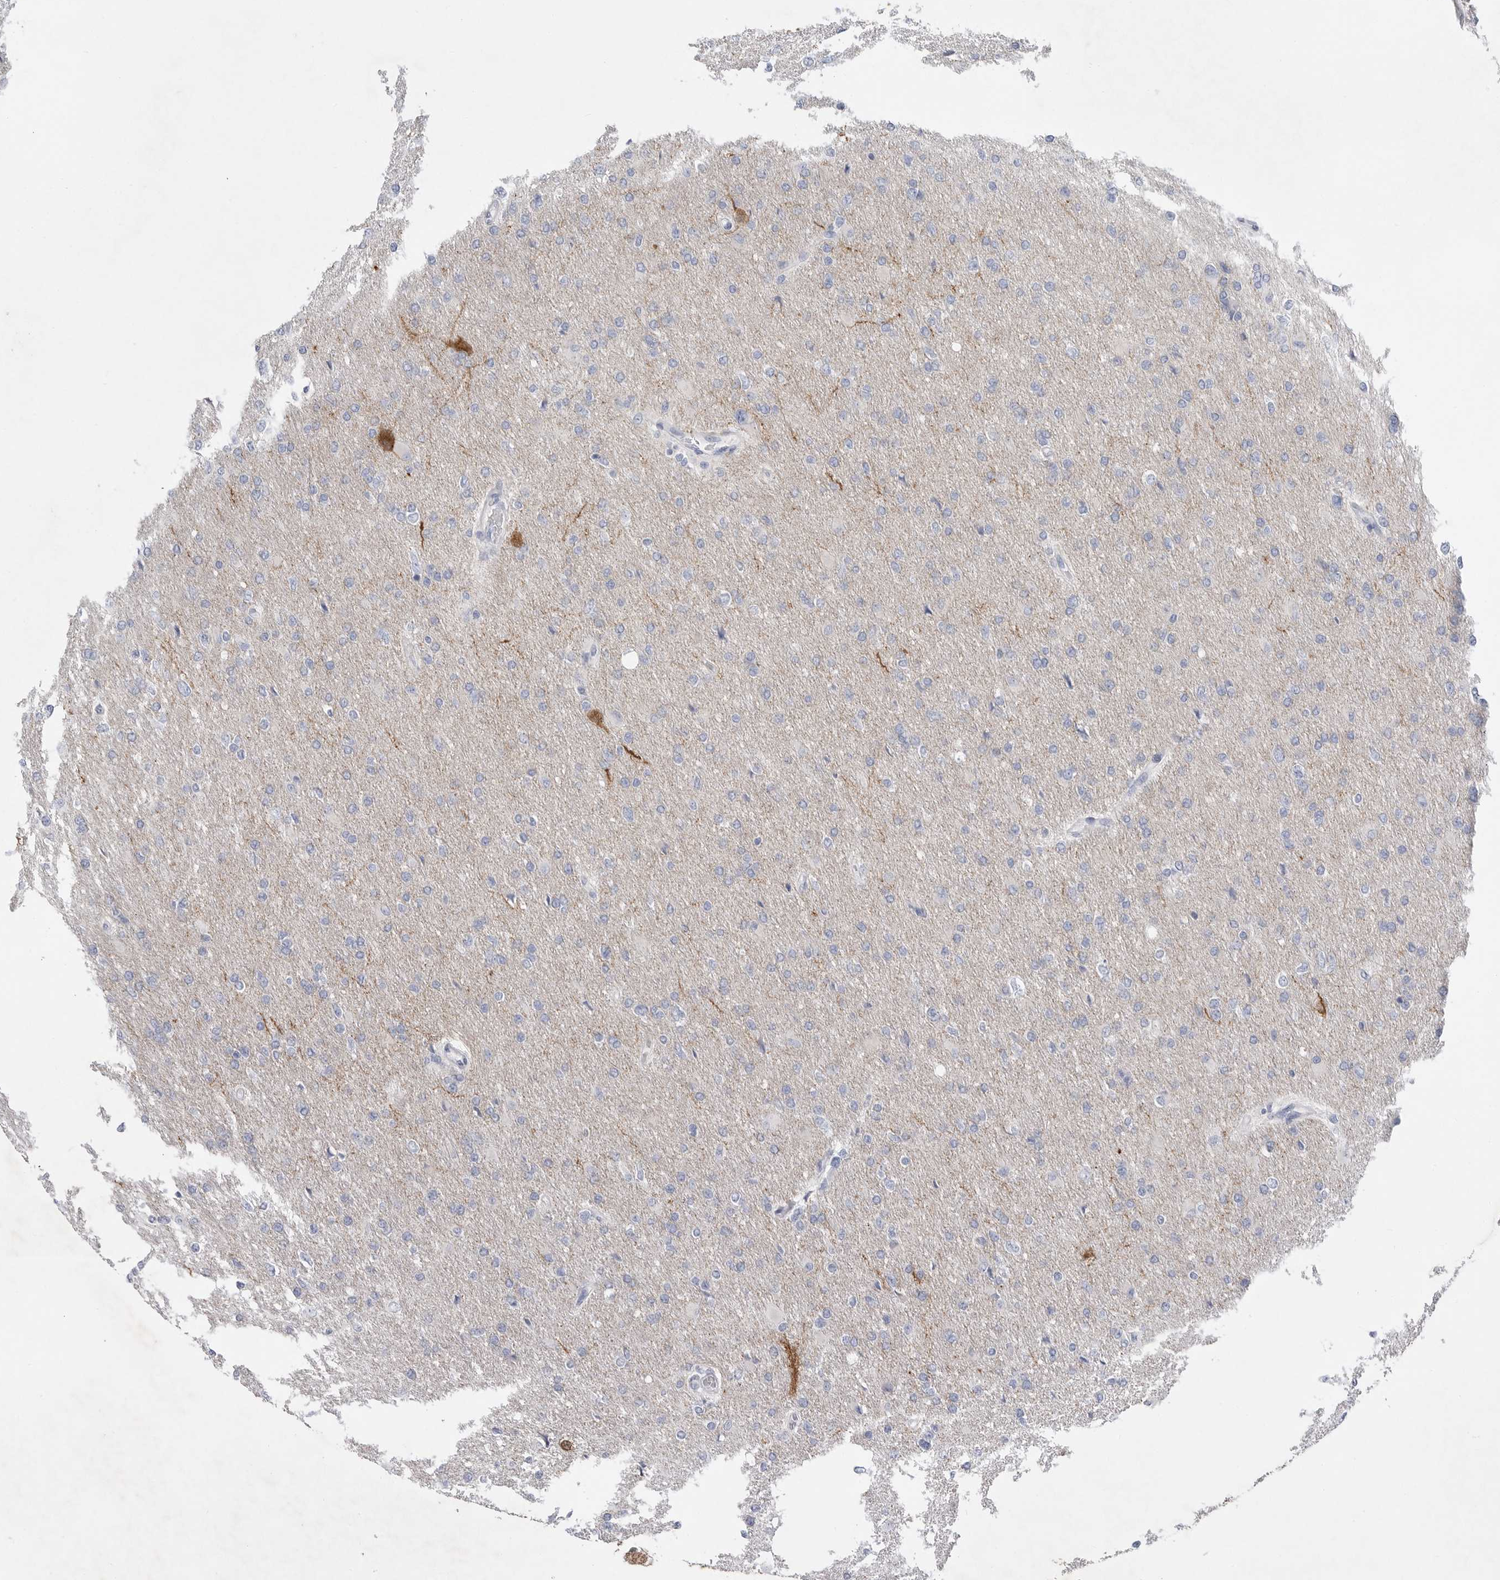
{"staining": {"intensity": "negative", "quantity": "none", "location": "none"}, "tissue": "glioma", "cell_type": "Tumor cells", "image_type": "cancer", "snomed": [{"axis": "morphology", "description": "Glioma, malignant, High grade"}, {"axis": "topography", "description": "Cerebral cortex"}], "caption": "The immunohistochemistry (IHC) micrograph has no significant staining in tumor cells of malignant high-grade glioma tissue.", "gene": "CAMK2B", "patient": {"sex": "female", "age": 36}}